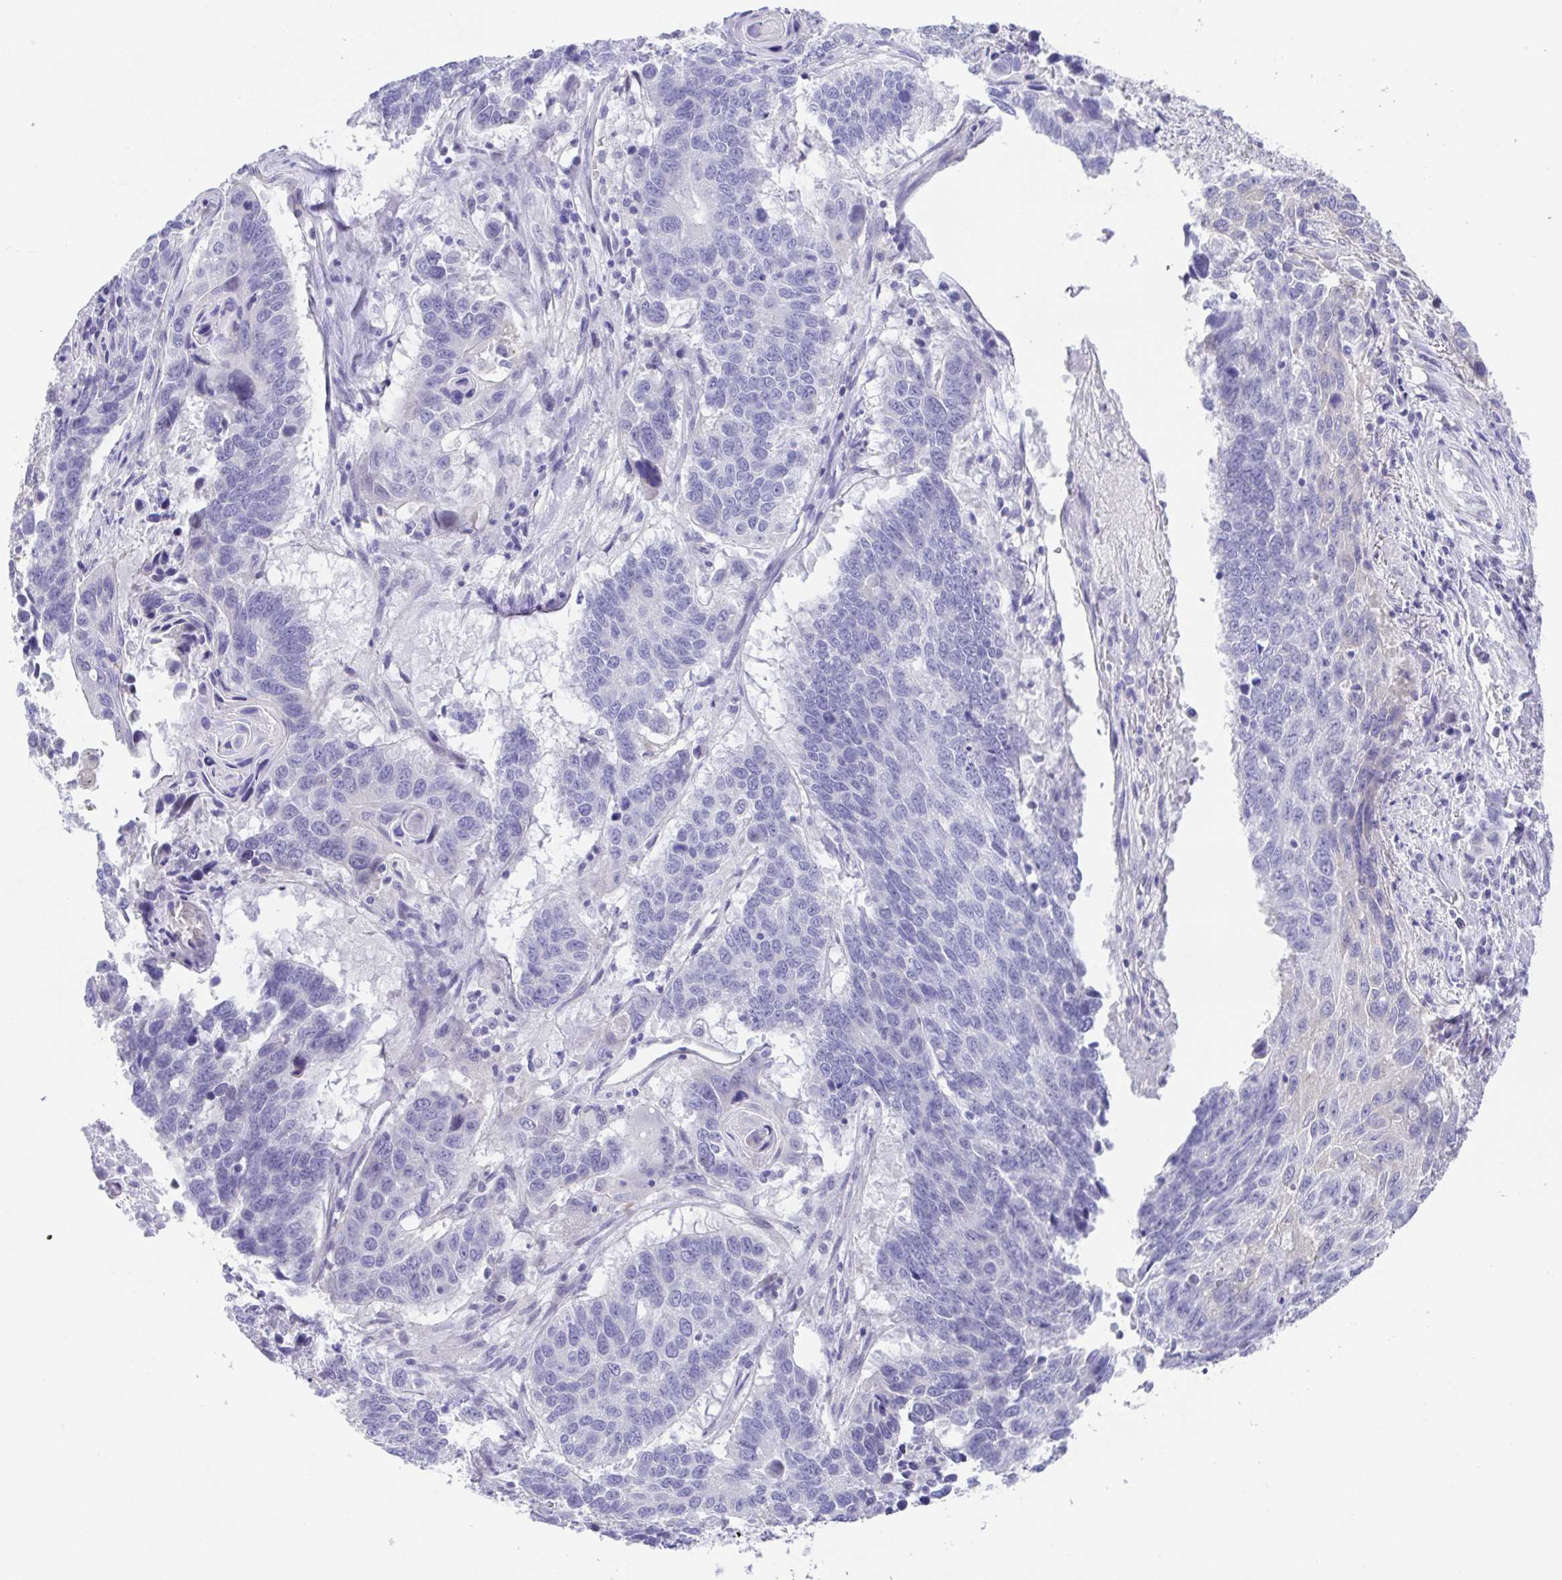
{"staining": {"intensity": "negative", "quantity": "none", "location": "none"}, "tissue": "lung cancer", "cell_type": "Tumor cells", "image_type": "cancer", "snomed": [{"axis": "morphology", "description": "Squamous cell carcinoma, NOS"}, {"axis": "topography", "description": "Lung"}], "caption": "The image reveals no staining of tumor cells in lung cancer.", "gene": "LUZP4", "patient": {"sex": "male", "age": 73}}